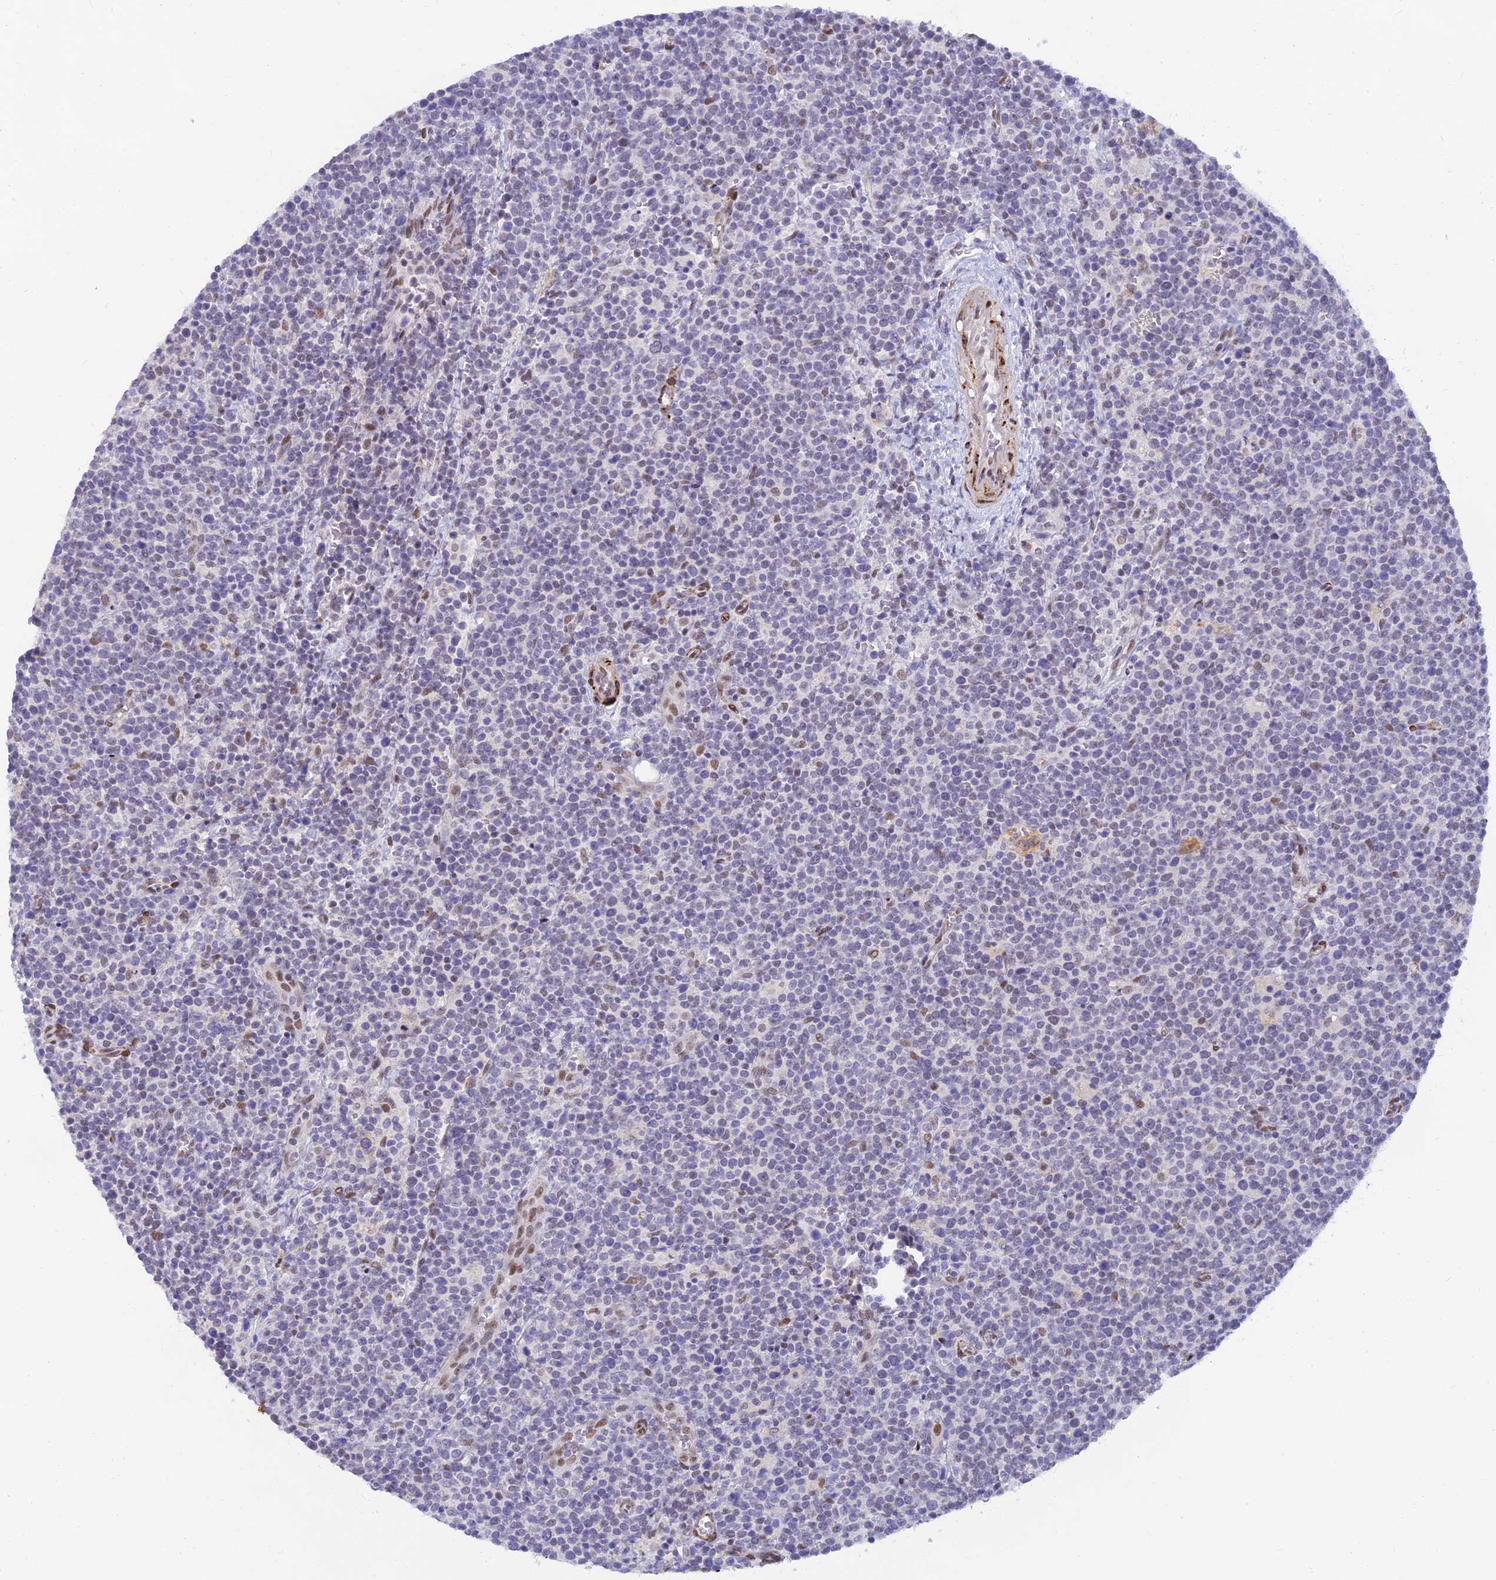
{"staining": {"intensity": "negative", "quantity": "none", "location": "none"}, "tissue": "lymphoma", "cell_type": "Tumor cells", "image_type": "cancer", "snomed": [{"axis": "morphology", "description": "Malignant lymphoma, non-Hodgkin's type, High grade"}, {"axis": "topography", "description": "Lymph node"}], "caption": "The immunohistochemistry photomicrograph has no significant staining in tumor cells of lymphoma tissue. (DAB (3,3'-diaminobenzidine) immunohistochemistry with hematoxylin counter stain).", "gene": "CLK4", "patient": {"sex": "male", "age": 61}}